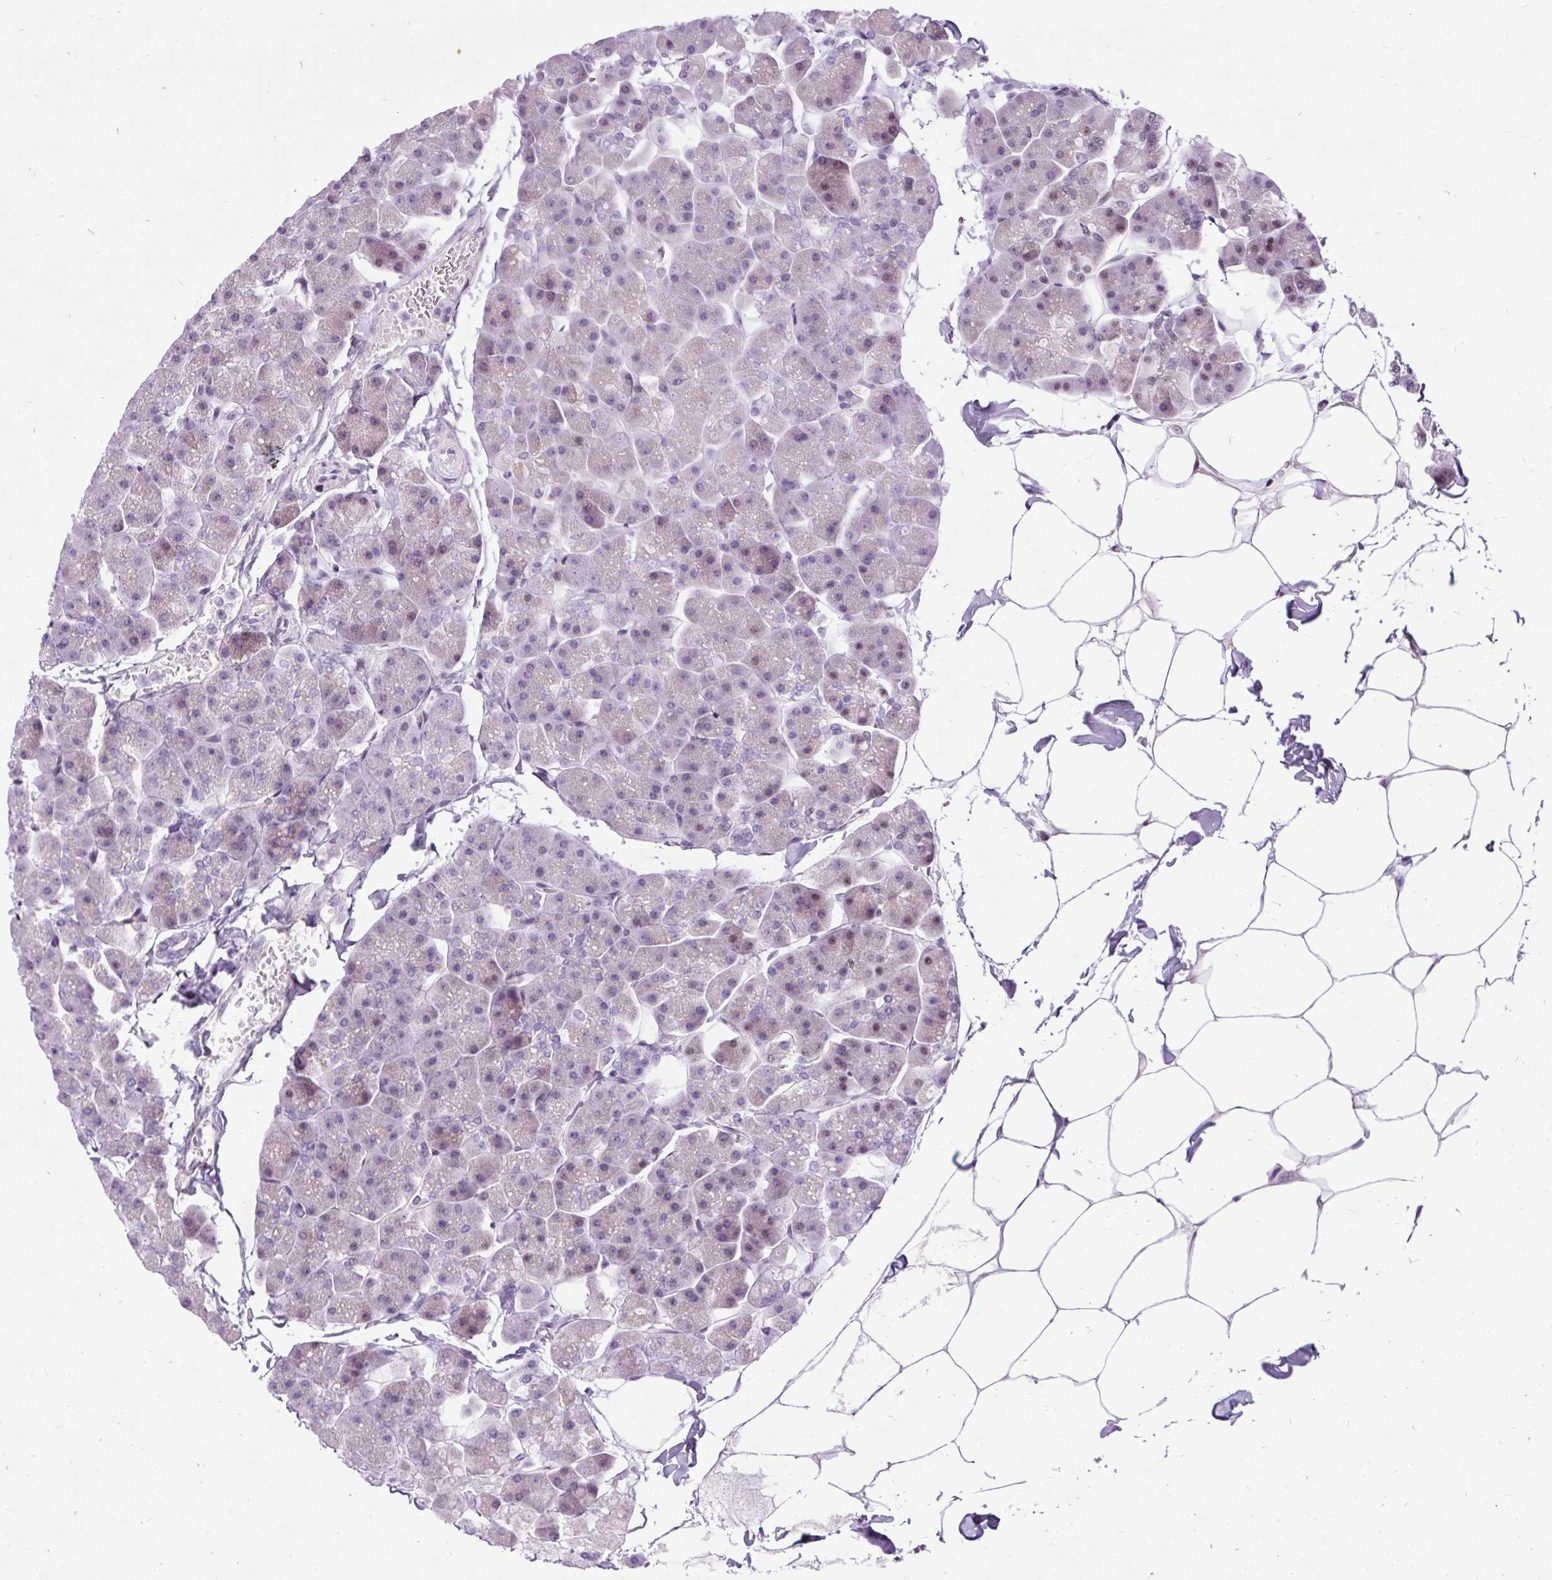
{"staining": {"intensity": "strong", "quantity": "25%-75%", "location": "nuclear"}, "tissue": "pancreas", "cell_type": "Exocrine glandular cells", "image_type": "normal", "snomed": [{"axis": "morphology", "description": "Normal tissue, NOS"}, {"axis": "topography", "description": "Pancreas"}], "caption": "High-power microscopy captured an immunohistochemistry histopathology image of benign pancreas, revealing strong nuclear positivity in approximately 25%-75% of exocrine glandular cells.", "gene": "SMC5", "patient": {"sex": "male", "age": 35}}